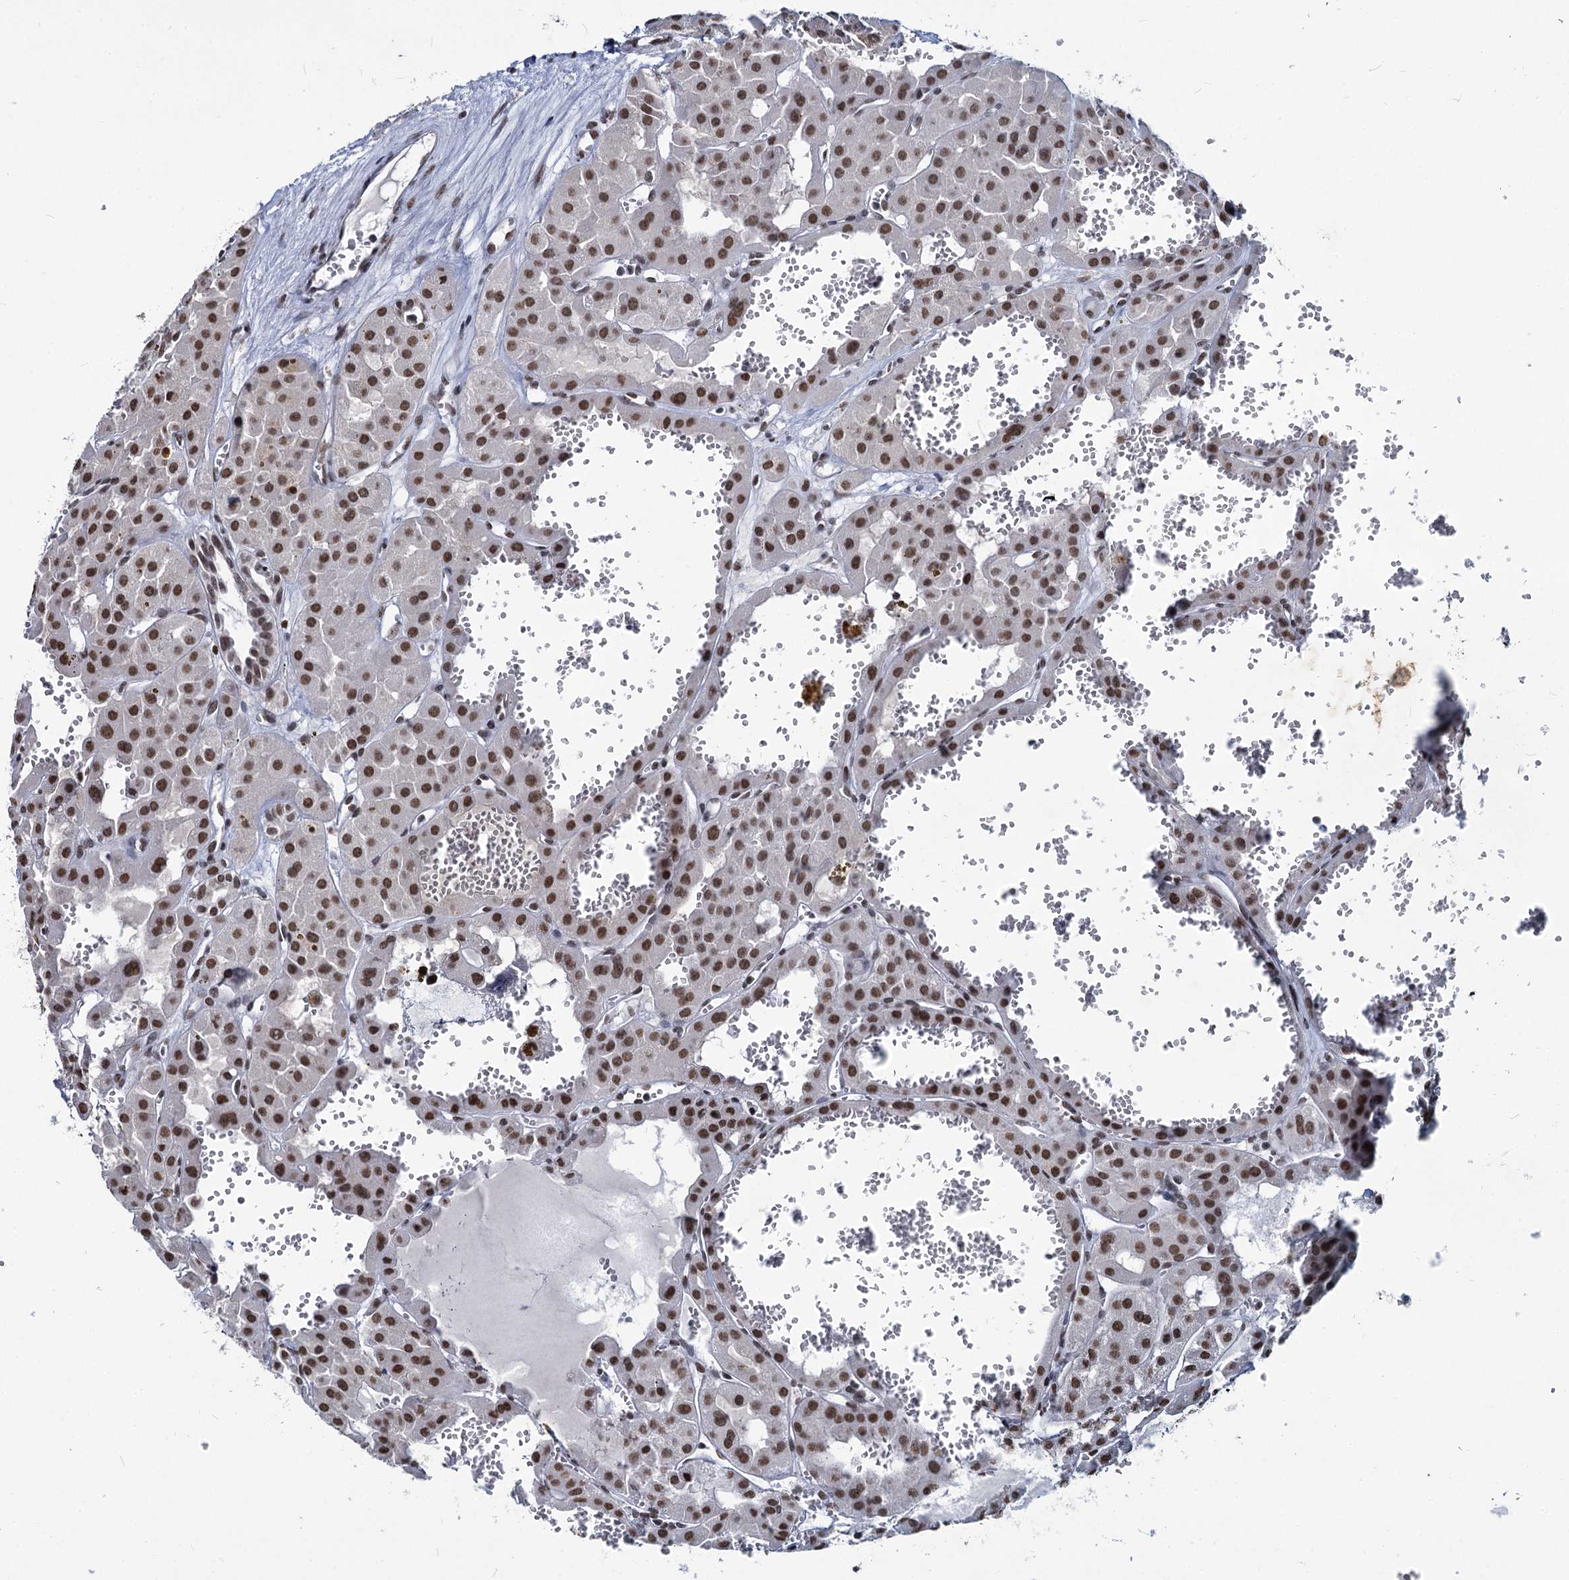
{"staining": {"intensity": "strong", "quantity": ">75%", "location": "nuclear"}, "tissue": "renal cancer", "cell_type": "Tumor cells", "image_type": "cancer", "snomed": [{"axis": "morphology", "description": "Carcinoma, NOS"}, {"axis": "topography", "description": "Kidney"}], "caption": "Approximately >75% of tumor cells in human carcinoma (renal) exhibit strong nuclear protein positivity as visualized by brown immunohistochemical staining.", "gene": "PARPBP", "patient": {"sex": "female", "age": 75}}